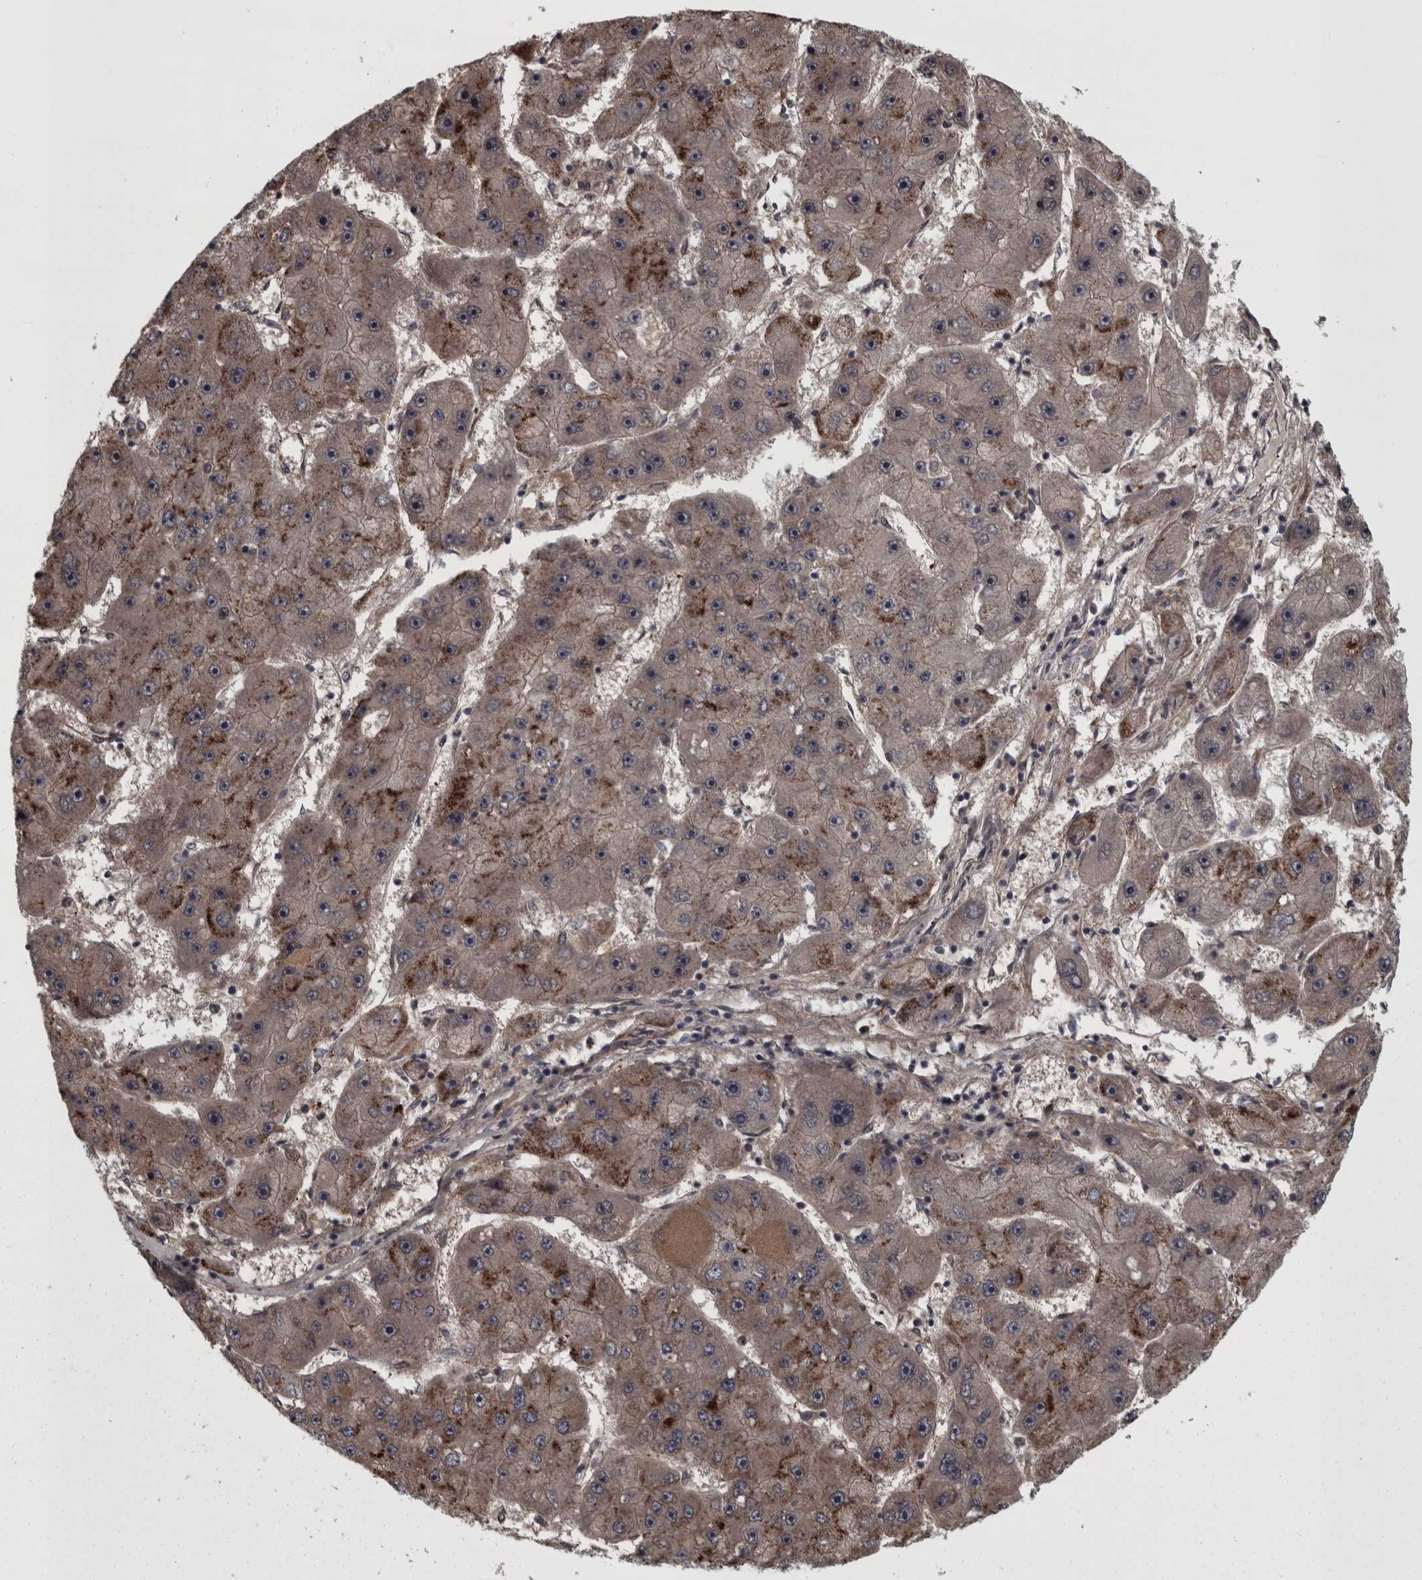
{"staining": {"intensity": "moderate", "quantity": "25%-75%", "location": "cytoplasmic/membranous"}, "tissue": "liver cancer", "cell_type": "Tumor cells", "image_type": "cancer", "snomed": [{"axis": "morphology", "description": "Carcinoma, Hepatocellular, NOS"}, {"axis": "topography", "description": "Liver"}], "caption": "A micrograph showing moderate cytoplasmic/membranous positivity in approximately 25%-75% of tumor cells in liver cancer, as visualized by brown immunohistochemical staining.", "gene": "RSU1", "patient": {"sex": "female", "age": 61}}